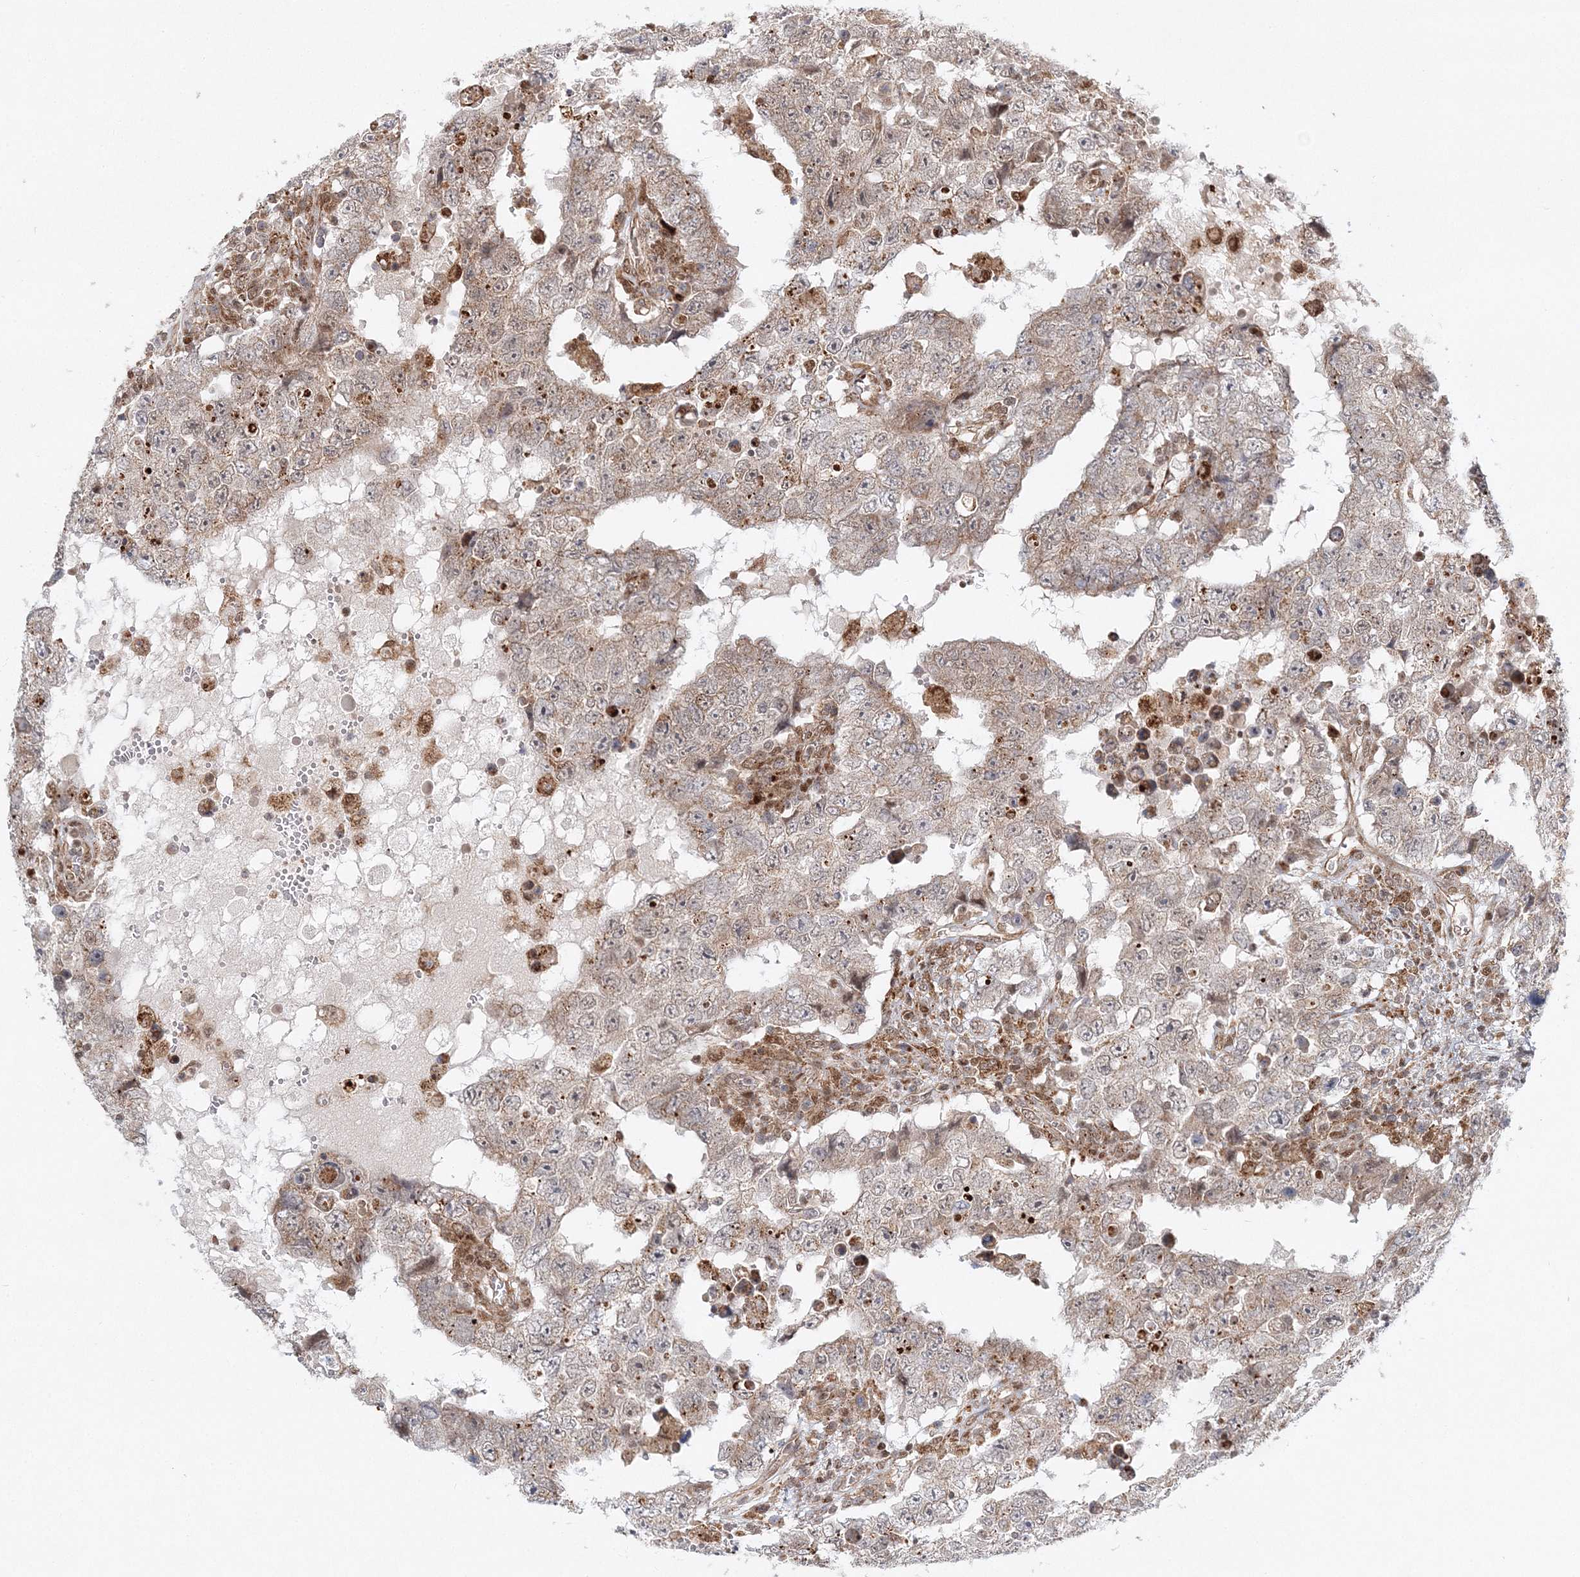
{"staining": {"intensity": "weak", "quantity": ">75%", "location": "cytoplasmic/membranous"}, "tissue": "testis cancer", "cell_type": "Tumor cells", "image_type": "cancer", "snomed": [{"axis": "morphology", "description": "Carcinoma, Embryonal, NOS"}, {"axis": "topography", "description": "Testis"}], "caption": "Protein expression by immunohistochemistry demonstrates weak cytoplasmic/membranous expression in approximately >75% of tumor cells in testis cancer (embryonal carcinoma).", "gene": "RAB11FIP2", "patient": {"sex": "male", "age": 26}}